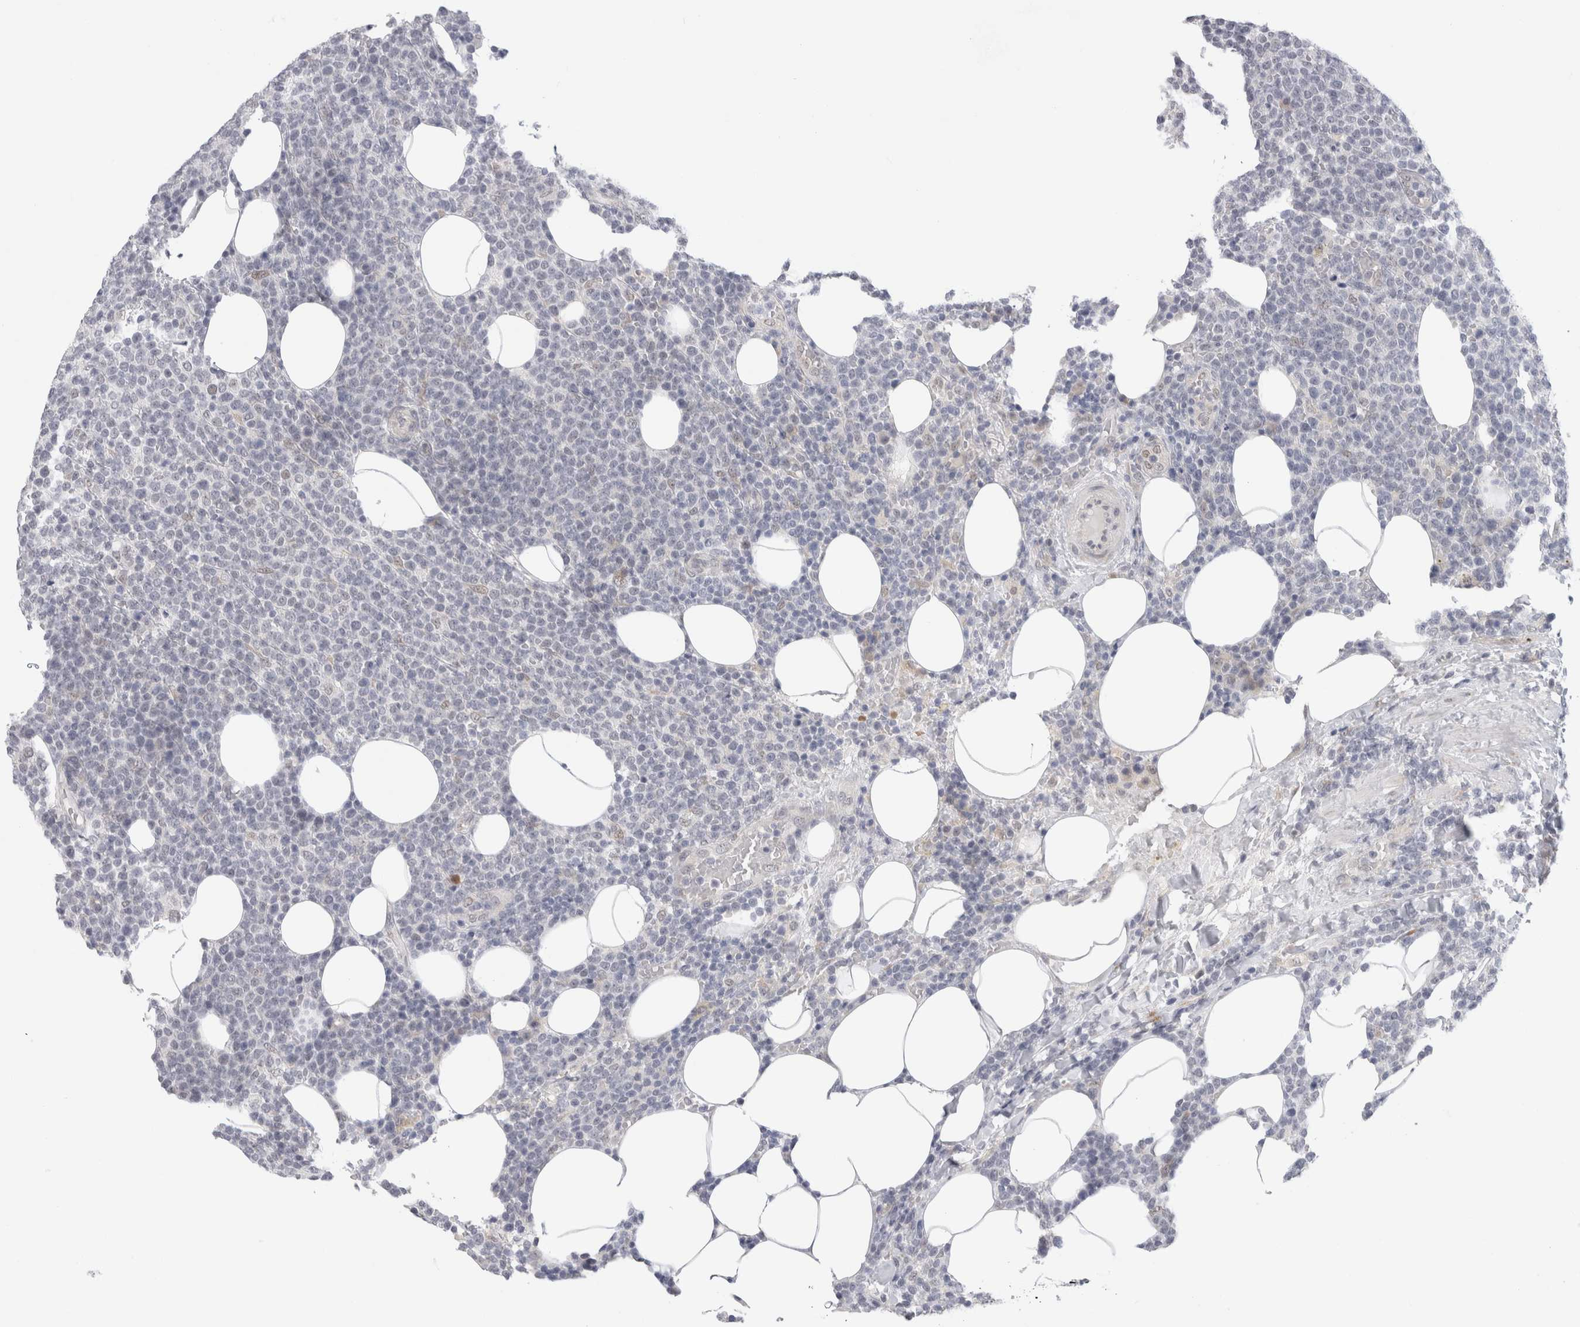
{"staining": {"intensity": "negative", "quantity": "none", "location": "none"}, "tissue": "lymphoma", "cell_type": "Tumor cells", "image_type": "cancer", "snomed": [{"axis": "morphology", "description": "Malignant lymphoma, non-Hodgkin's type, High grade"}, {"axis": "topography", "description": "Lymph node"}], "caption": "This is a photomicrograph of immunohistochemistry staining of malignant lymphoma, non-Hodgkin's type (high-grade), which shows no positivity in tumor cells.", "gene": "TRMT1L", "patient": {"sex": "male", "age": 61}}